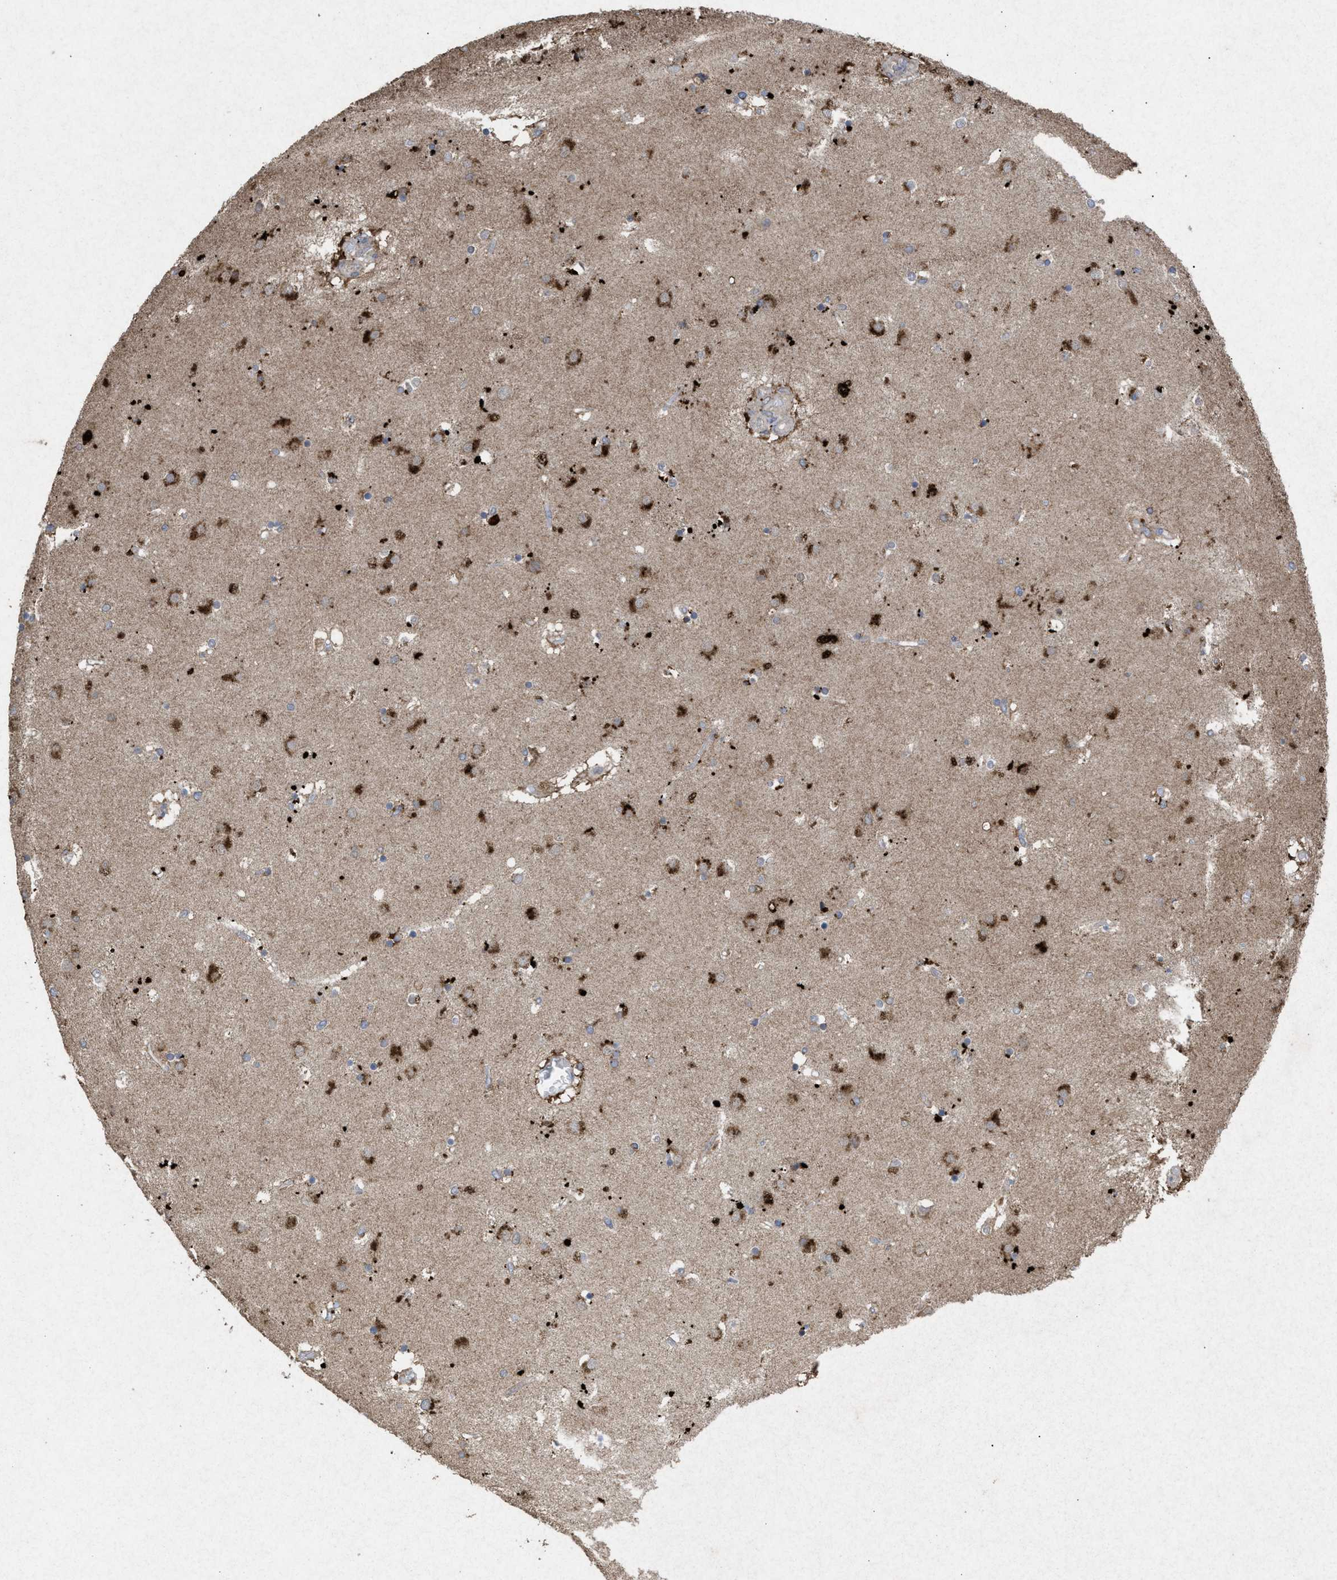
{"staining": {"intensity": "moderate", "quantity": "25%-75%", "location": "cytoplasmic/membranous"}, "tissue": "caudate", "cell_type": "Glial cells", "image_type": "normal", "snomed": [{"axis": "morphology", "description": "Normal tissue, NOS"}, {"axis": "topography", "description": "Lateral ventricle wall"}], "caption": "IHC micrograph of normal human caudate stained for a protein (brown), which exhibits medium levels of moderate cytoplasmic/membranous expression in approximately 25%-75% of glial cells.", "gene": "MSI2", "patient": {"sex": "male", "age": 70}}